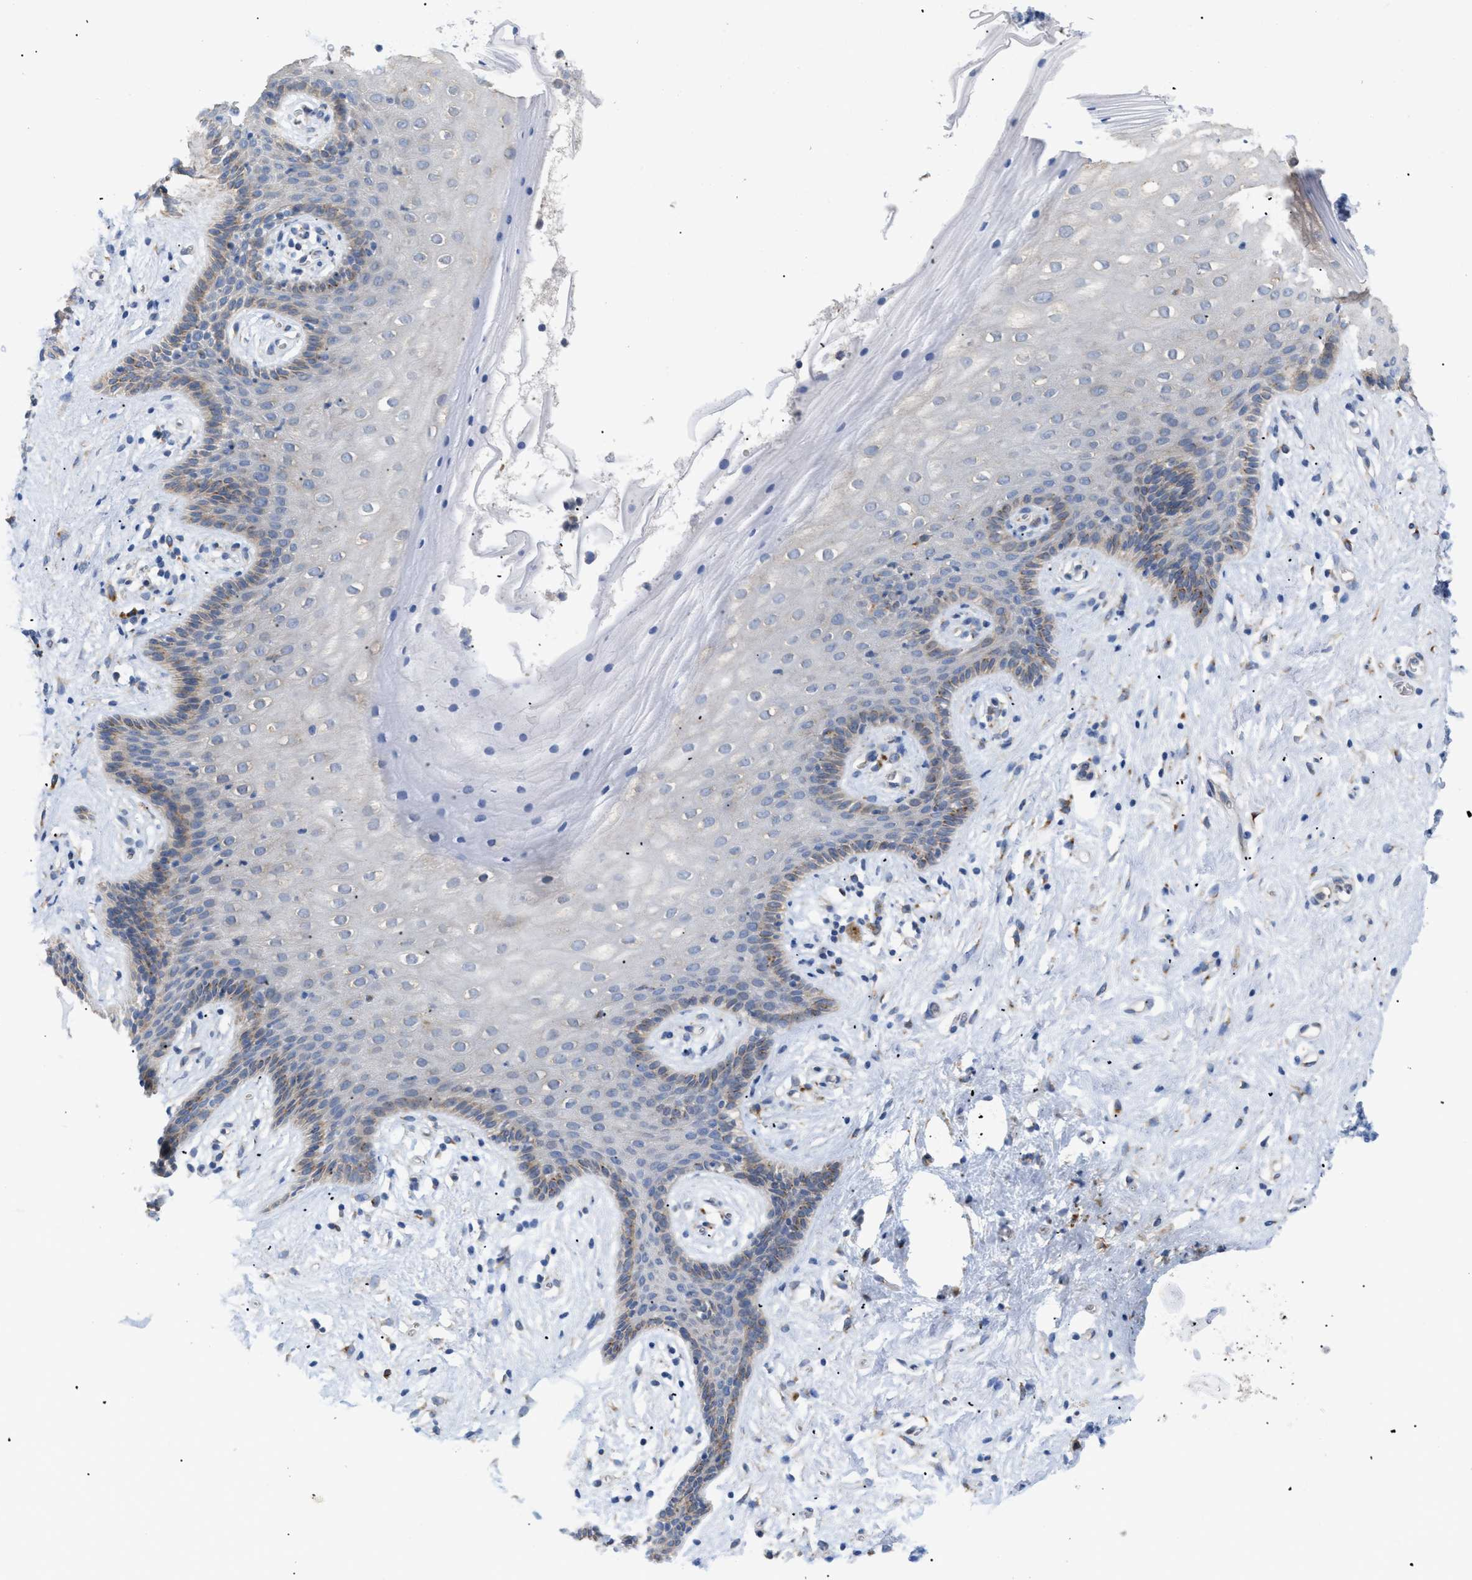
{"staining": {"intensity": "weak", "quantity": "<25%", "location": "cytoplasmic/membranous"}, "tissue": "vagina", "cell_type": "Squamous epithelial cells", "image_type": "normal", "snomed": [{"axis": "morphology", "description": "Normal tissue, NOS"}, {"axis": "topography", "description": "Vagina"}], "caption": "A photomicrograph of human vagina is negative for staining in squamous epithelial cells. Brightfield microscopy of IHC stained with DAB (3,3'-diaminobenzidine) (brown) and hematoxylin (blue), captured at high magnification.", "gene": "SLC50A1", "patient": {"sex": "female", "age": 44}}